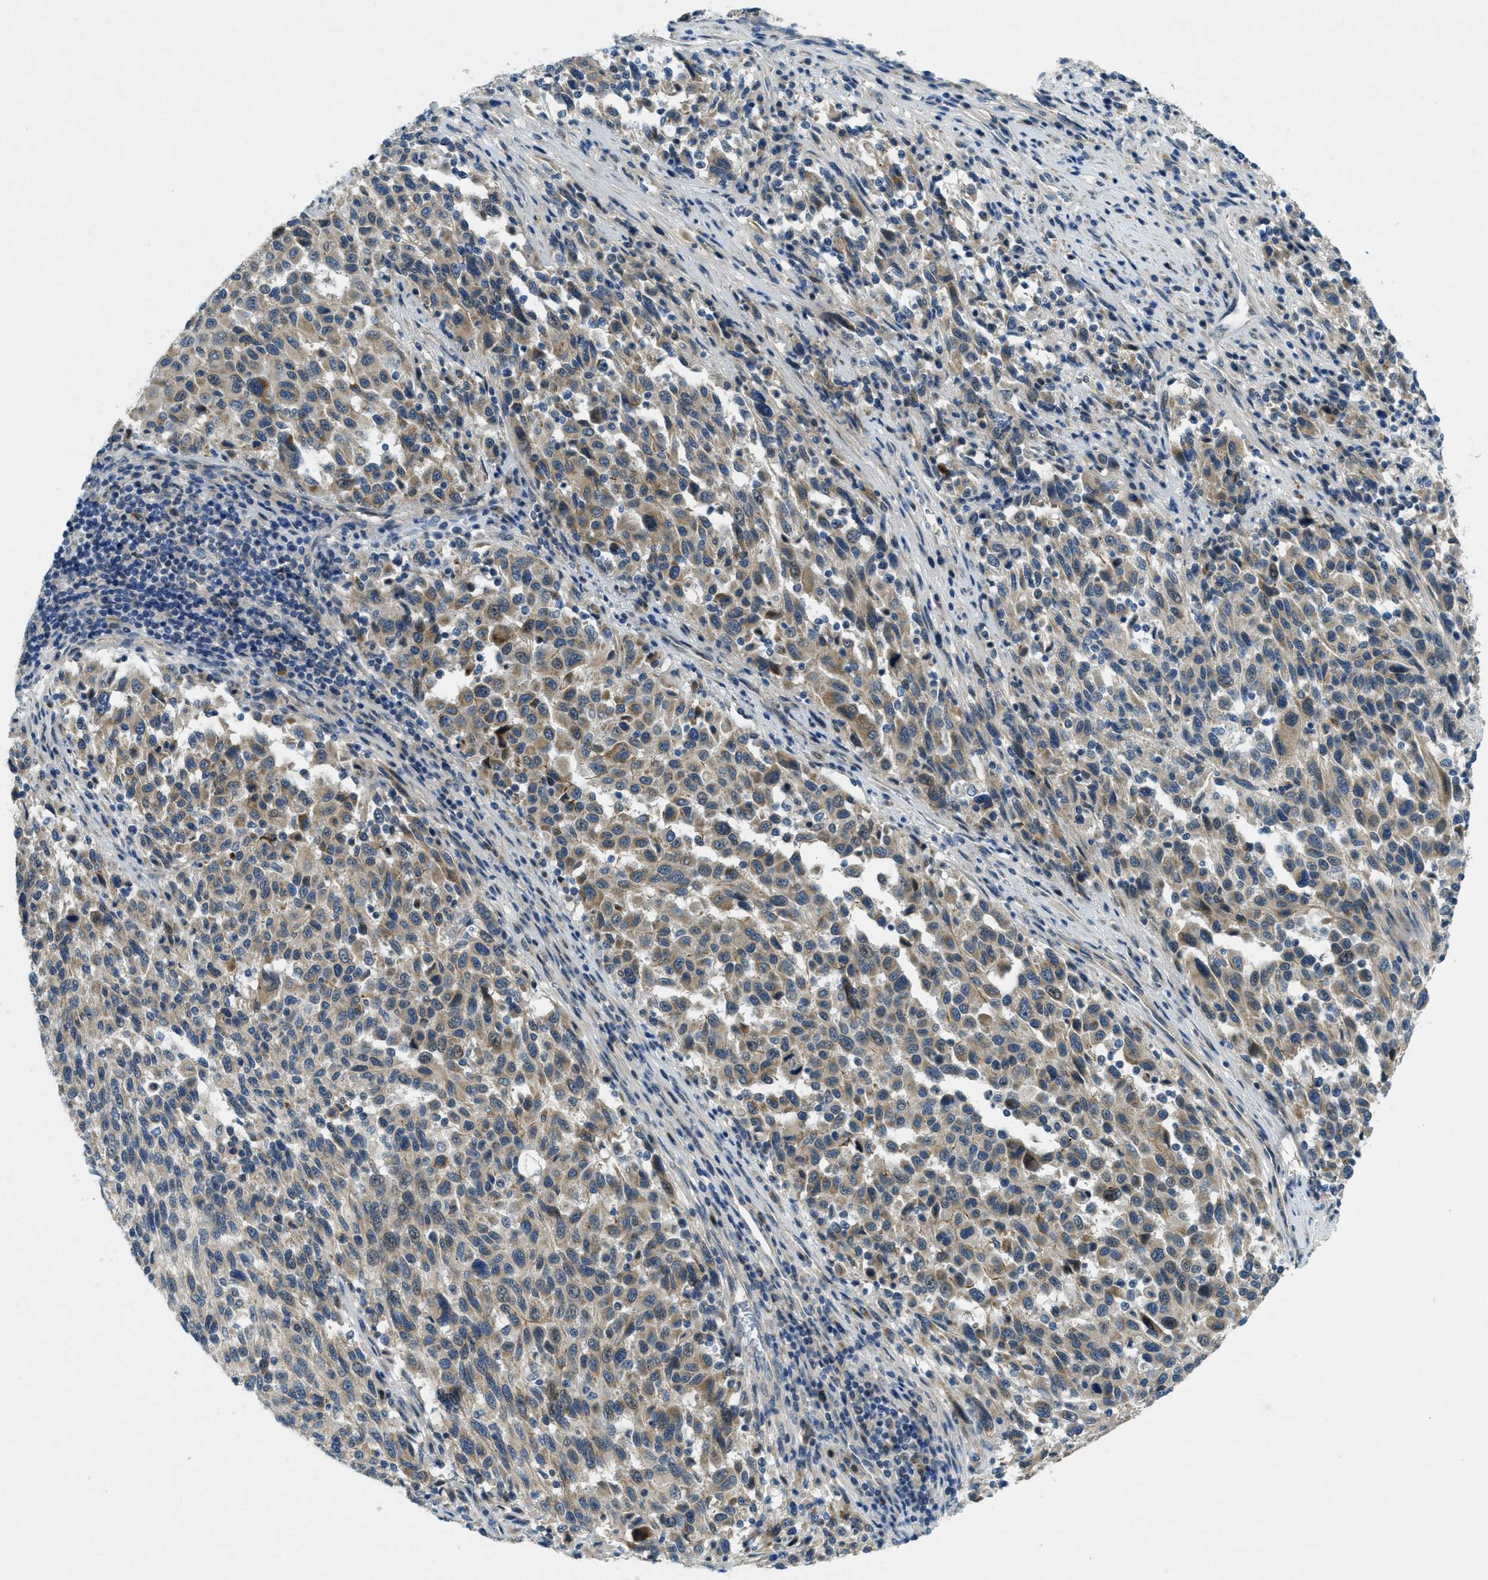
{"staining": {"intensity": "moderate", "quantity": "25%-75%", "location": "cytoplasmic/membranous"}, "tissue": "melanoma", "cell_type": "Tumor cells", "image_type": "cancer", "snomed": [{"axis": "morphology", "description": "Malignant melanoma, Metastatic site"}, {"axis": "topography", "description": "Lymph node"}], "caption": "Approximately 25%-75% of tumor cells in human malignant melanoma (metastatic site) display moderate cytoplasmic/membranous protein positivity as visualized by brown immunohistochemical staining.", "gene": "SNX14", "patient": {"sex": "male", "age": 61}}